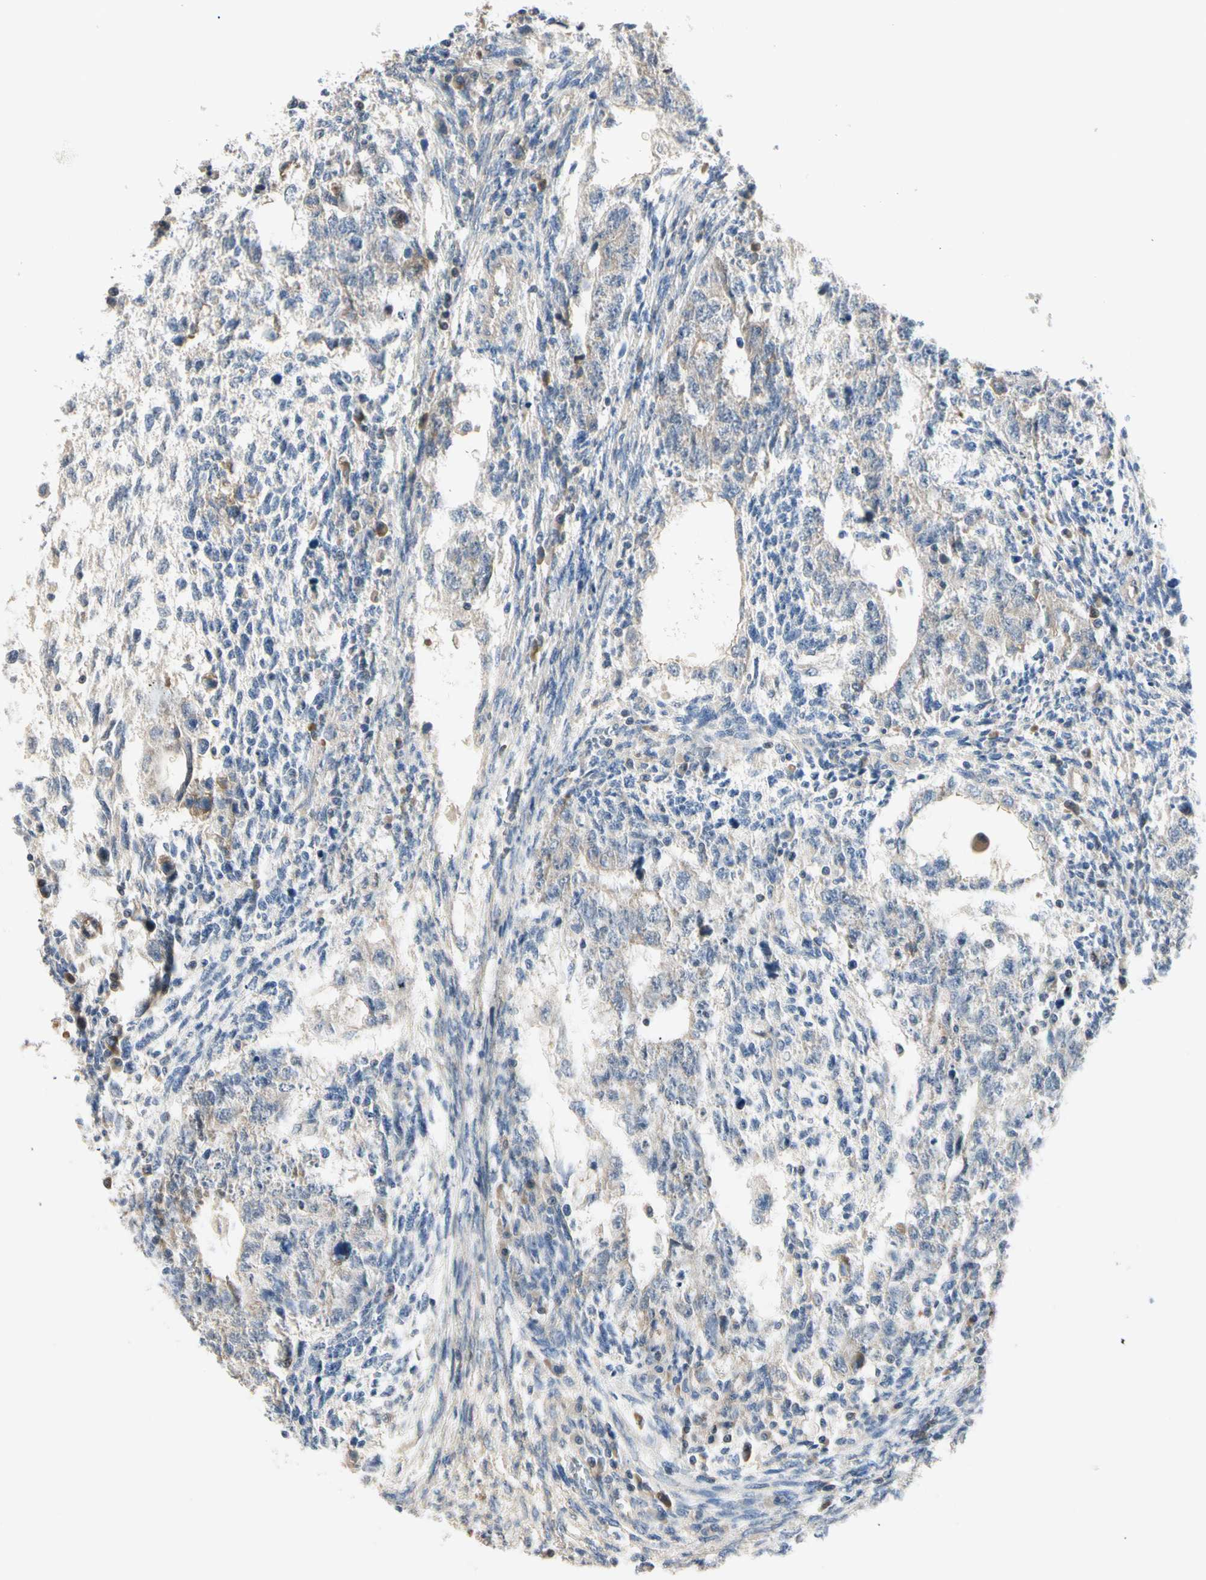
{"staining": {"intensity": "weak", "quantity": "<25%", "location": "cytoplasmic/membranous"}, "tissue": "testis cancer", "cell_type": "Tumor cells", "image_type": "cancer", "snomed": [{"axis": "morphology", "description": "Normal tissue, NOS"}, {"axis": "morphology", "description": "Carcinoma, Embryonal, NOS"}, {"axis": "topography", "description": "Testis"}], "caption": "This is a micrograph of immunohistochemistry staining of testis cancer, which shows no positivity in tumor cells. (Brightfield microscopy of DAB immunohistochemistry at high magnification).", "gene": "GPR153", "patient": {"sex": "male", "age": 36}}